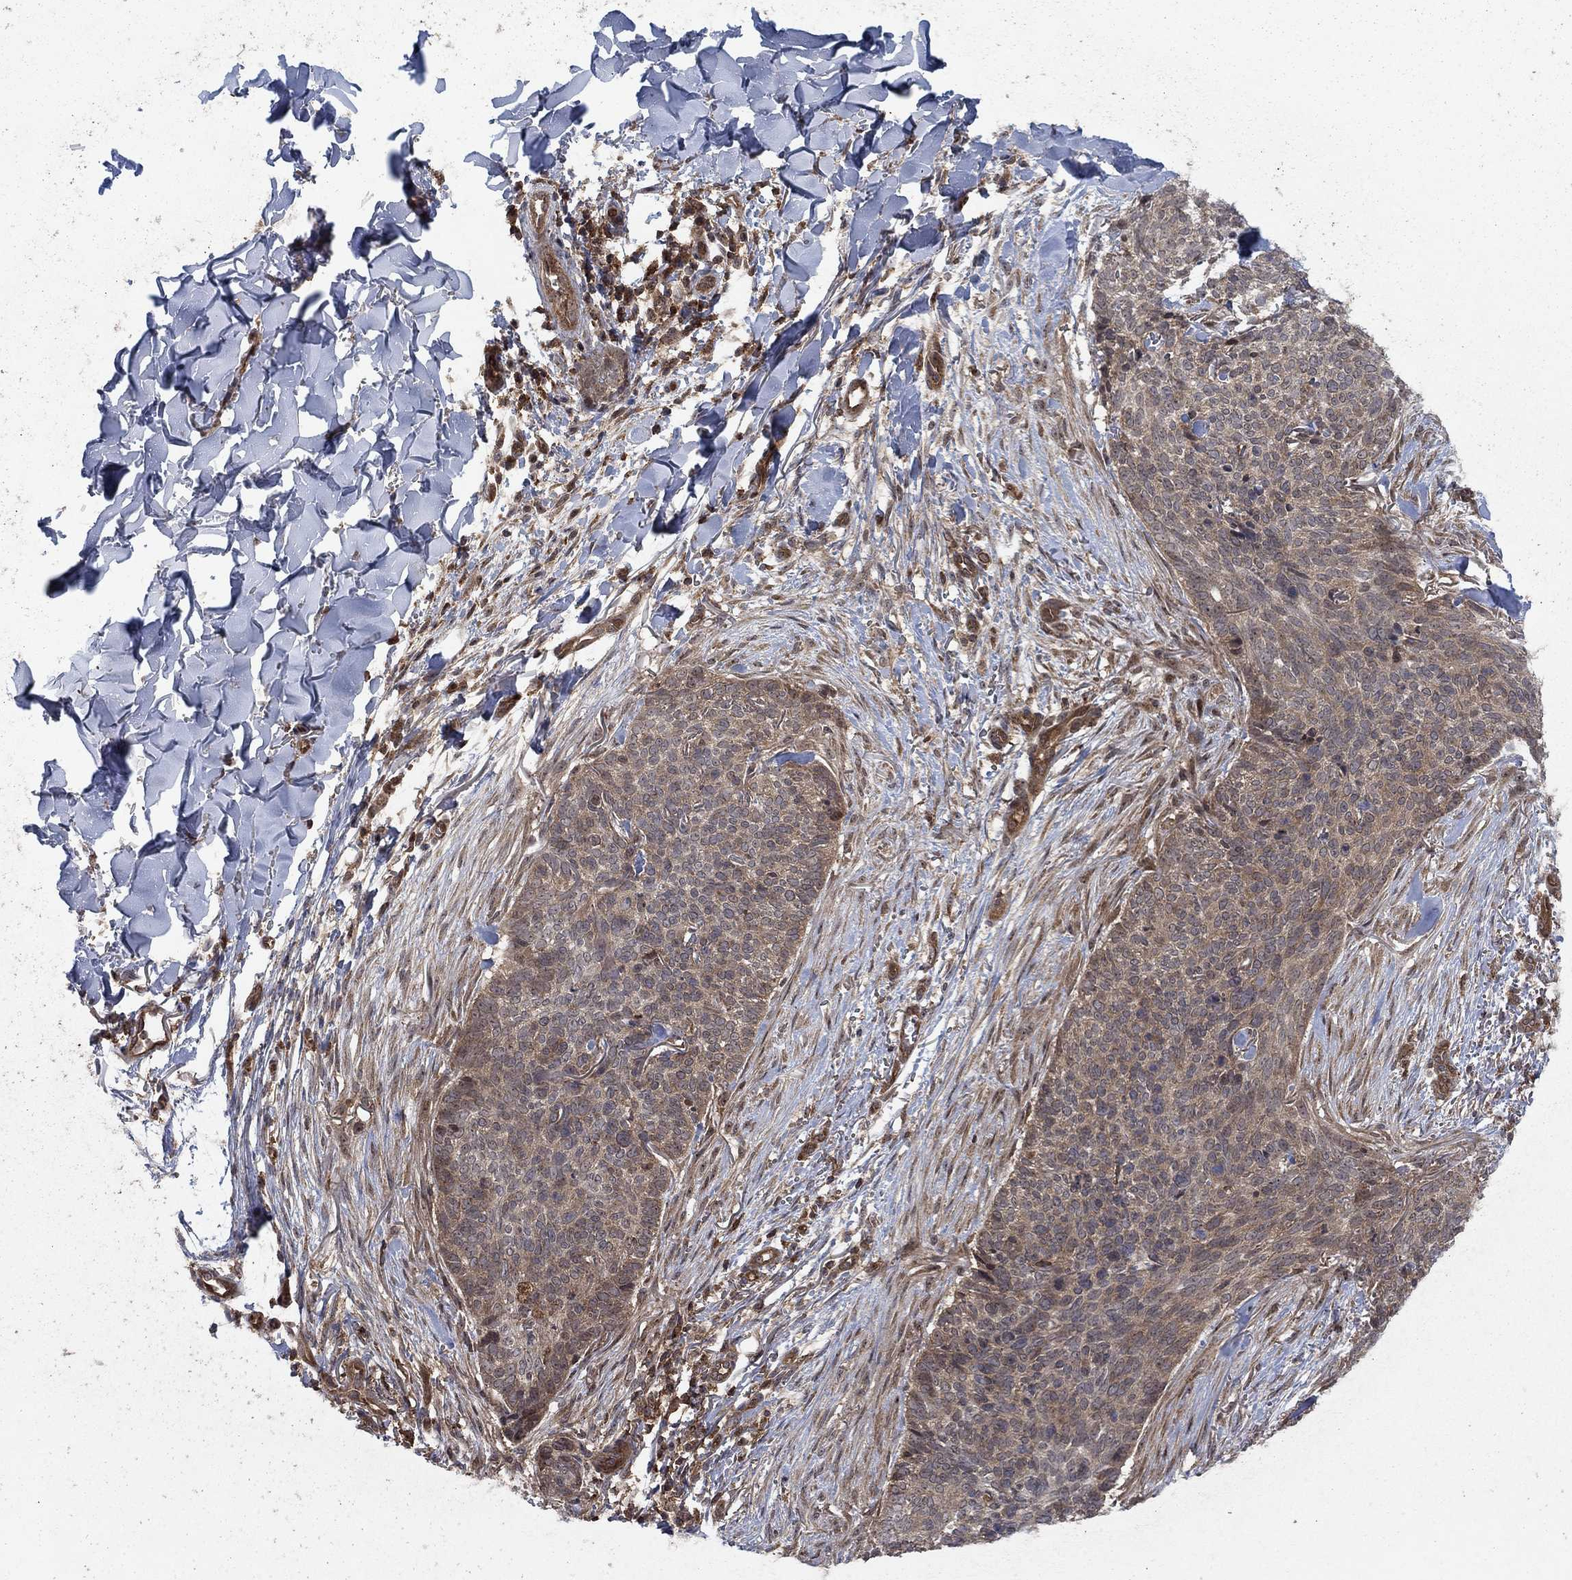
{"staining": {"intensity": "weak", "quantity": "25%-75%", "location": "cytoplasmic/membranous"}, "tissue": "skin cancer", "cell_type": "Tumor cells", "image_type": "cancer", "snomed": [{"axis": "morphology", "description": "Basal cell carcinoma"}, {"axis": "topography", "description": "Skin"}], "caption": "Protein analysis of skin cancer (basal cell carcinoma) tissue reveals weak cytoplasmic/membranous expression in about 25%-75% of tumor cells. The staining is performed using DAB brown chromogen to label protein expression. The nuclei are counter-stained blue using hematoxylin.", "gene": "IFI35", "patient": {"sex": "male", "age": 64}}